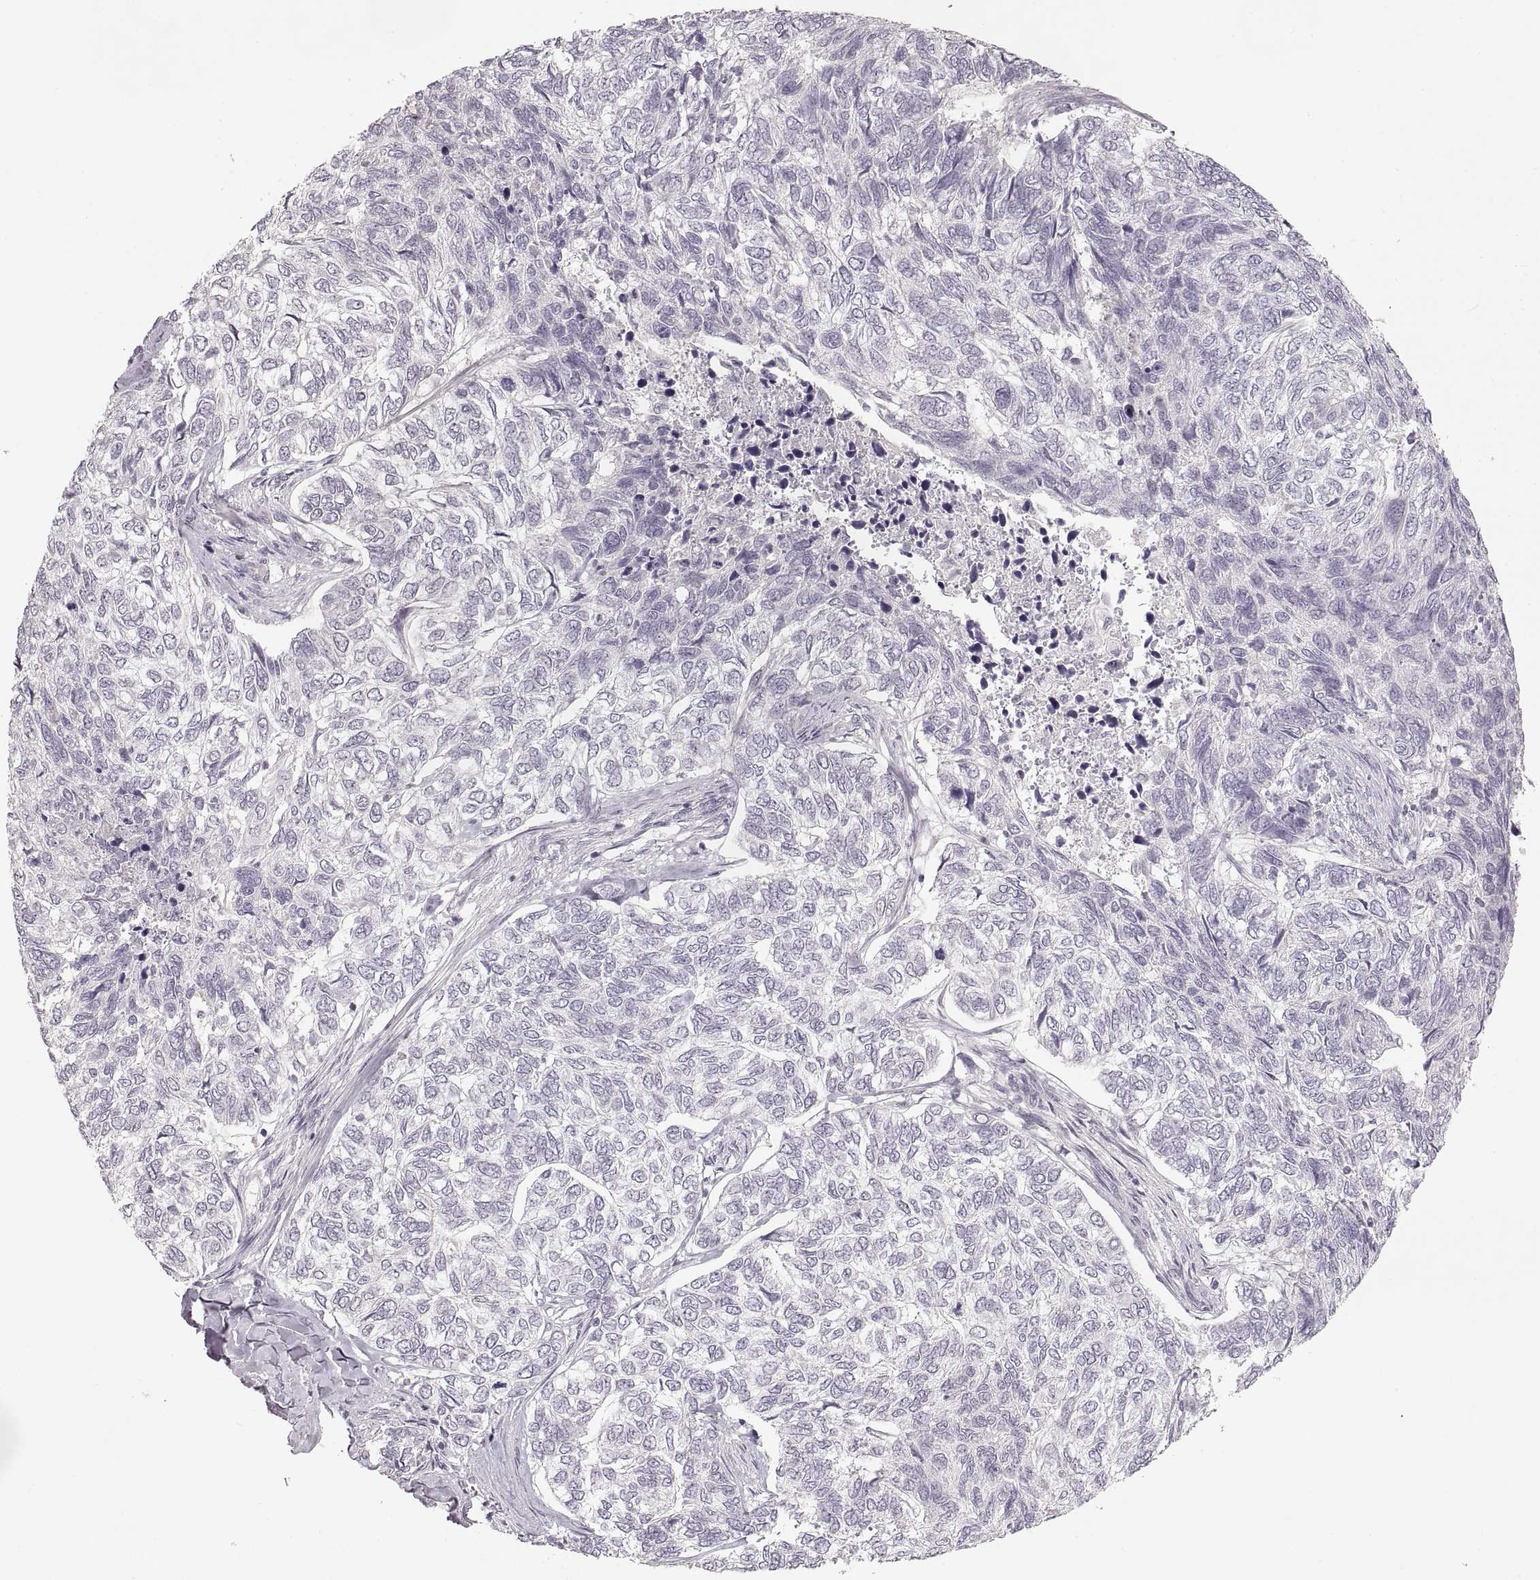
{"staining": {"intensity": "negative", "quantity": "none", "location": "none"}, "tissue": "skin cancer", "cell_type": "Tumor cells", "image_type": "cancer", "snomed": [{"axis": "morphology", "description": "Basal cell carcinoma"}, {"axis": "topography", "description": "Skin"}], "caption": "This is an immunohistochemistry (IHC) photomicrograph of human skin cancer (basal cell carcinoma). There is no positivity in tumor cells.", "gene": "PCSK2", "patient": {"sex": "female", "age": 65}}